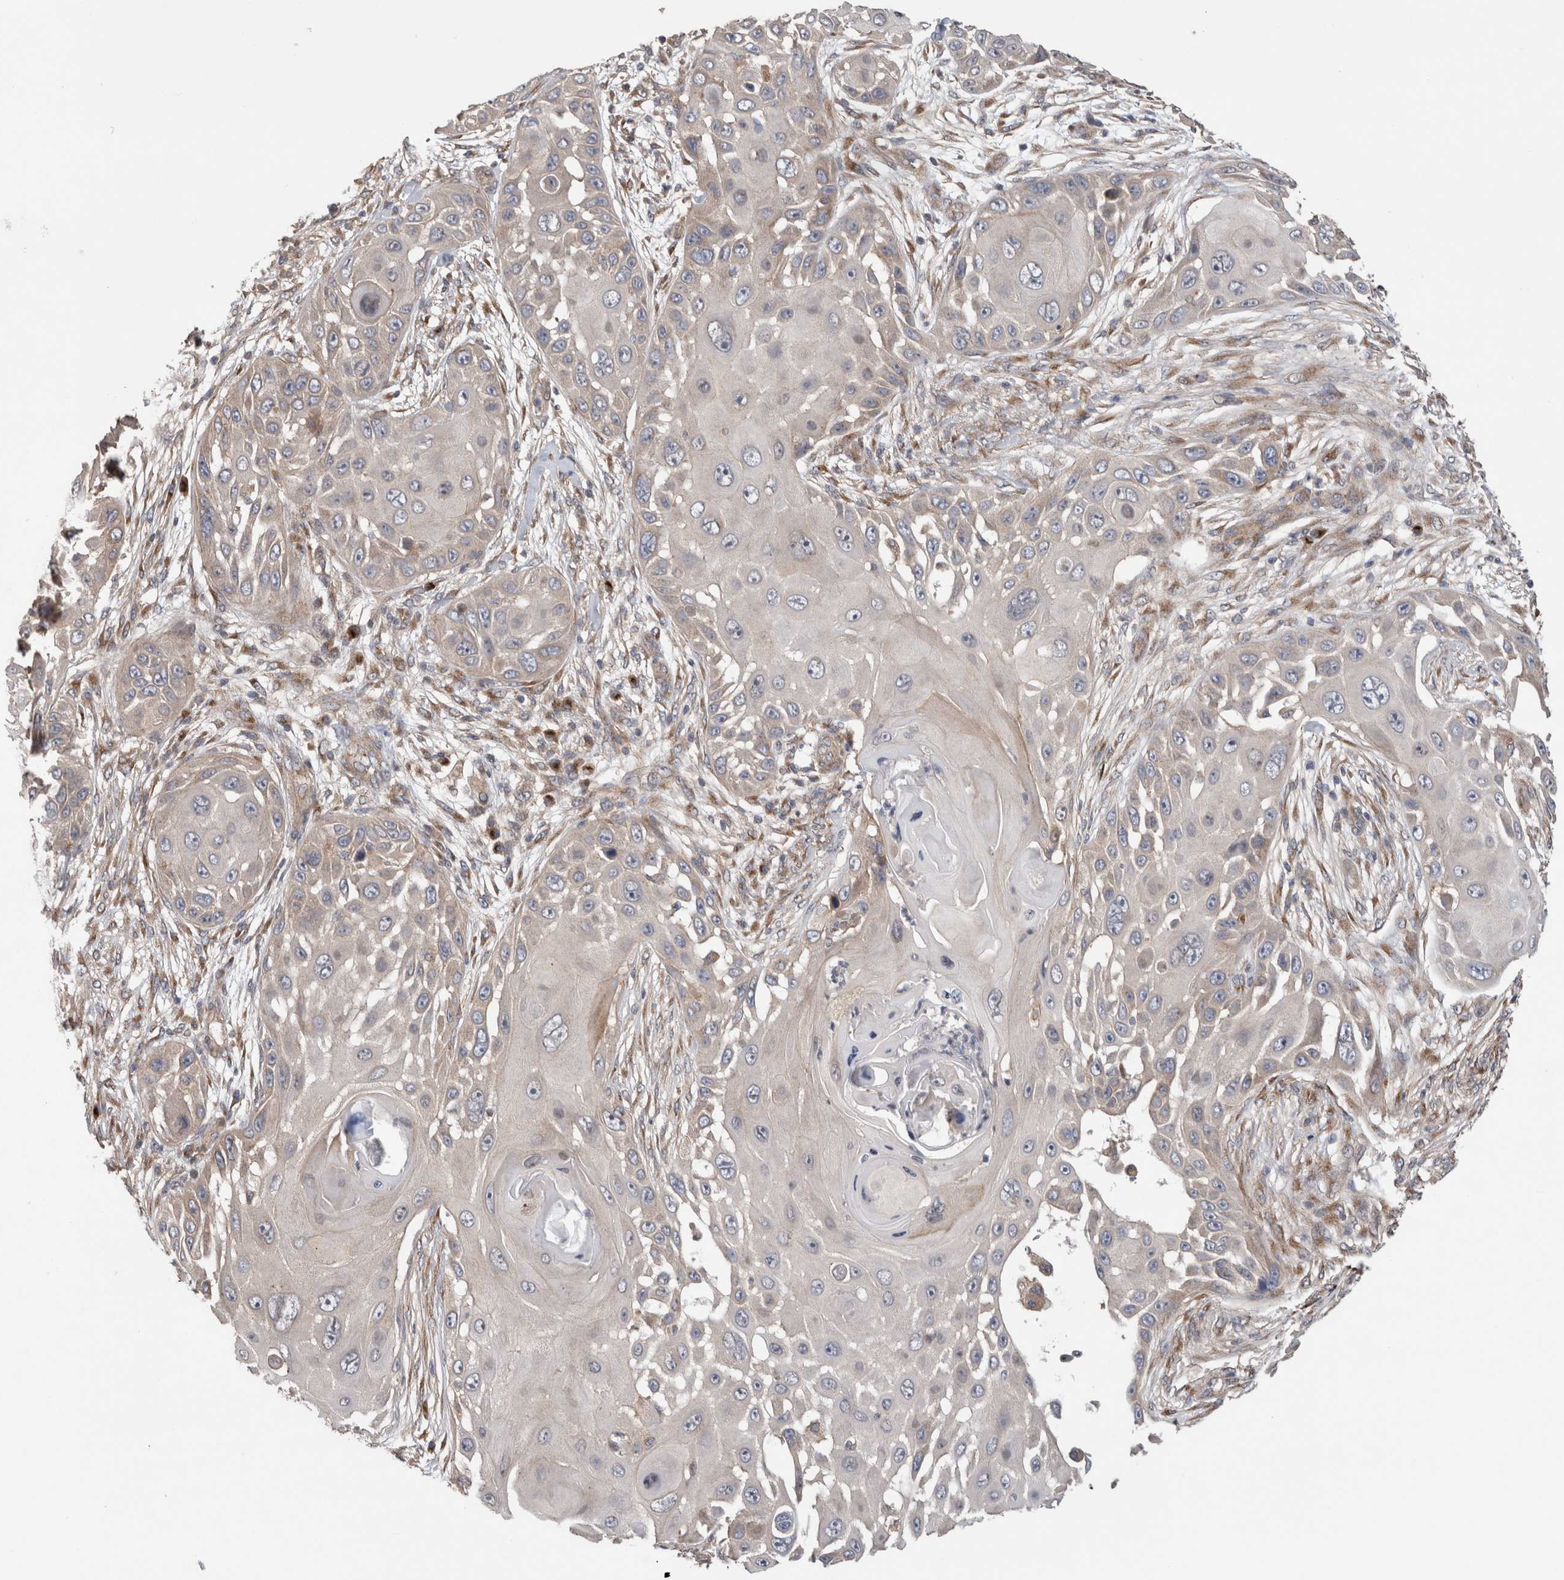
{"staining": {"intensity": "weak", "quantity": "25%-75%", "location": "cytoplasmic/membranous"}, "tissue": "skin cancer", "cell_type": "Tumor cells", "image_type": "cancer", "snomed": [{"axis": "morphology", "description": "Squamous cell carcinoma, NOS"}, {"axis": "topography", "description": "Skin"}], "caption": "The photomicrograph exhibits immunohistochemical staining of skin cancer (squamous cell carcinoma). There is weak cytoplasmic/membranous expression is seen in about 25%-75% of tumor cells.", "gene": "TRIM5", "patient": {"sex": "female", "age": 44}}